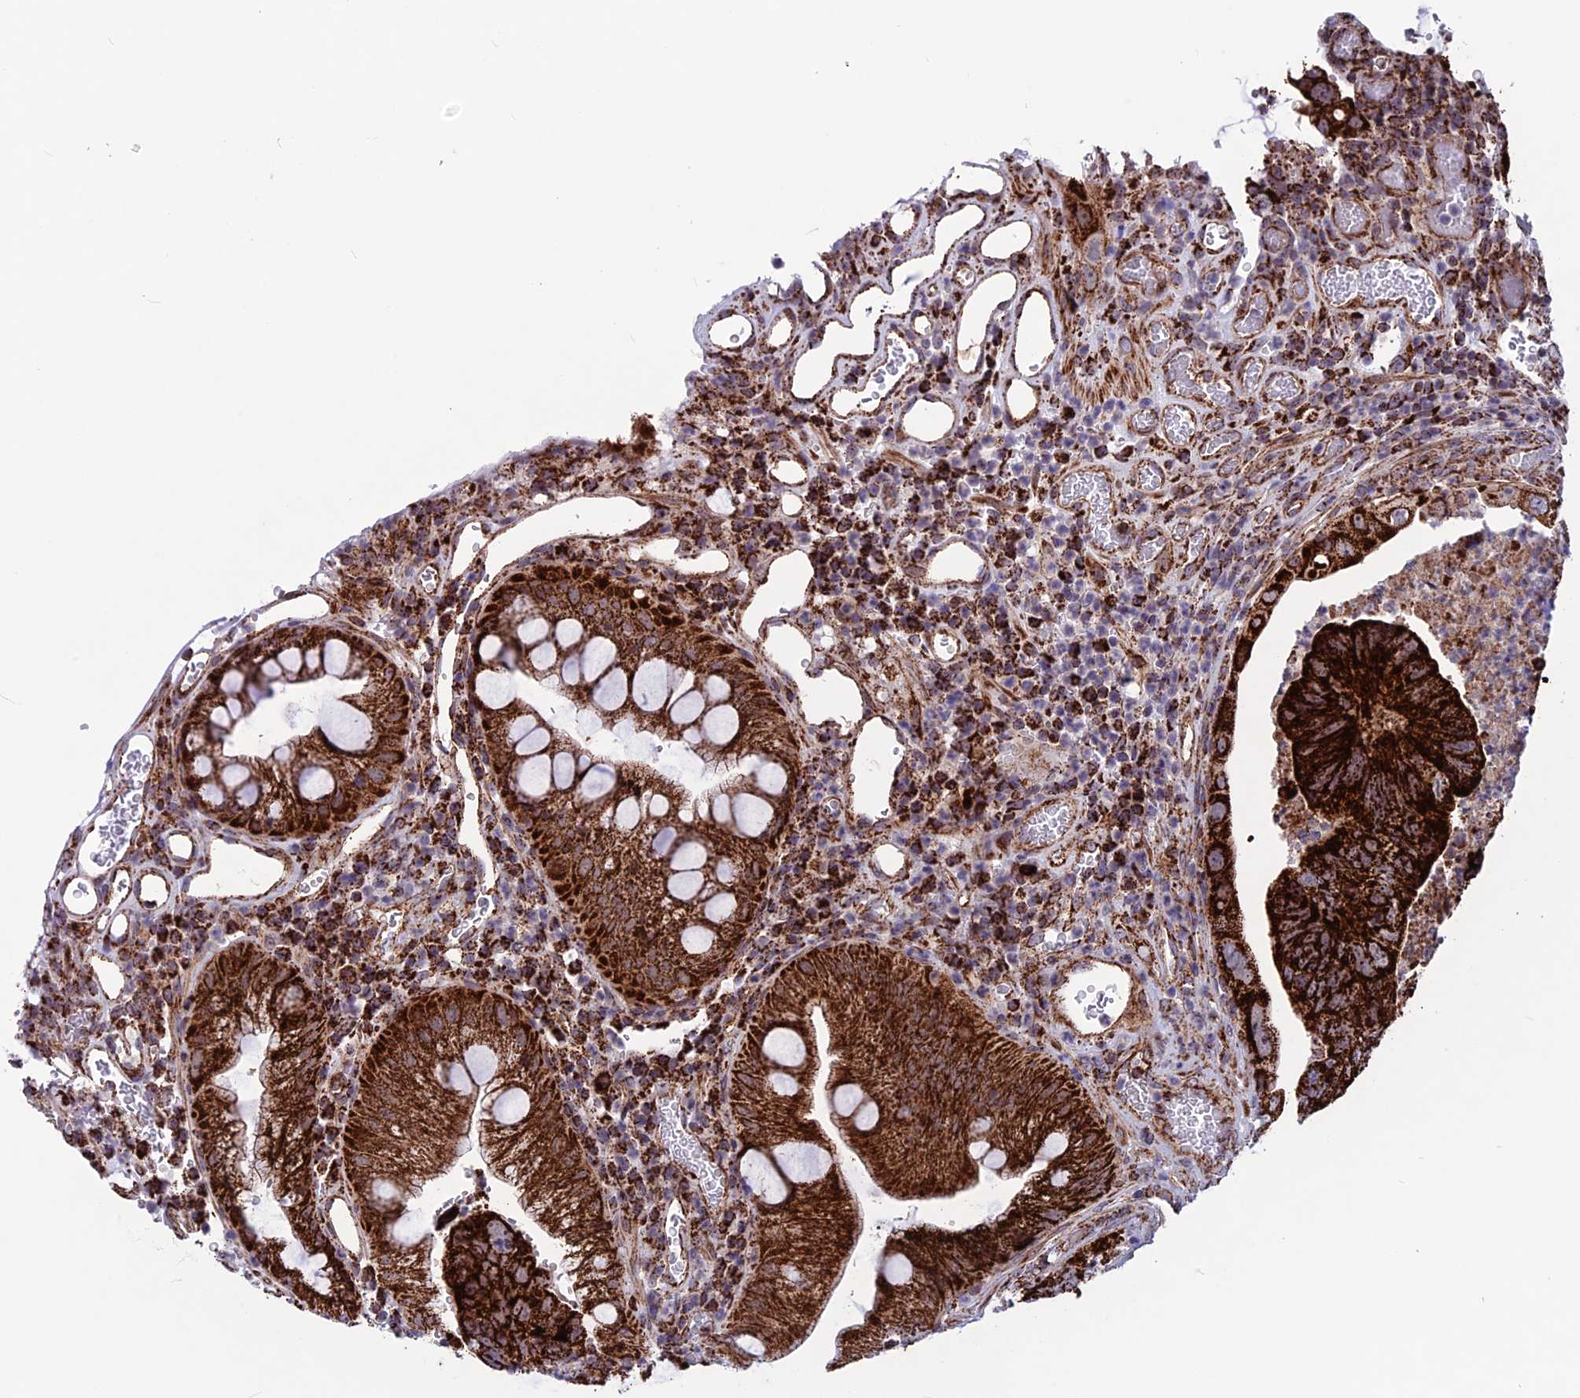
{"staining": {"intensity": "strong", "quantity": ">75%", "location": "cytoplasmic/membranous"}, "tissue": "colorectal cancer", "cell_type": "Tumor cells", "image_type": "cancer", "snomed": [{"axis": "morphology", "description": "Adenocarcinoma, NOS"}, {"axis": "topography", "description": "Rectum"}], "caption": "A high-resolution histopathology image shows immunohistochemistry (IHC) staining of colorectal cancer (adenocarcinoma), which demonstrates strong cytoplasmic/membranous positivity in about >75% of tumor cells. The staining is performed using DAB (3,3'-diaminobenzidine) brown chromogen to label protein expression. The nuclei are counter-stained blue using hematoxylin.", "gene": "MRPS18B", "patient": {"sex": "male", "age": 63}}